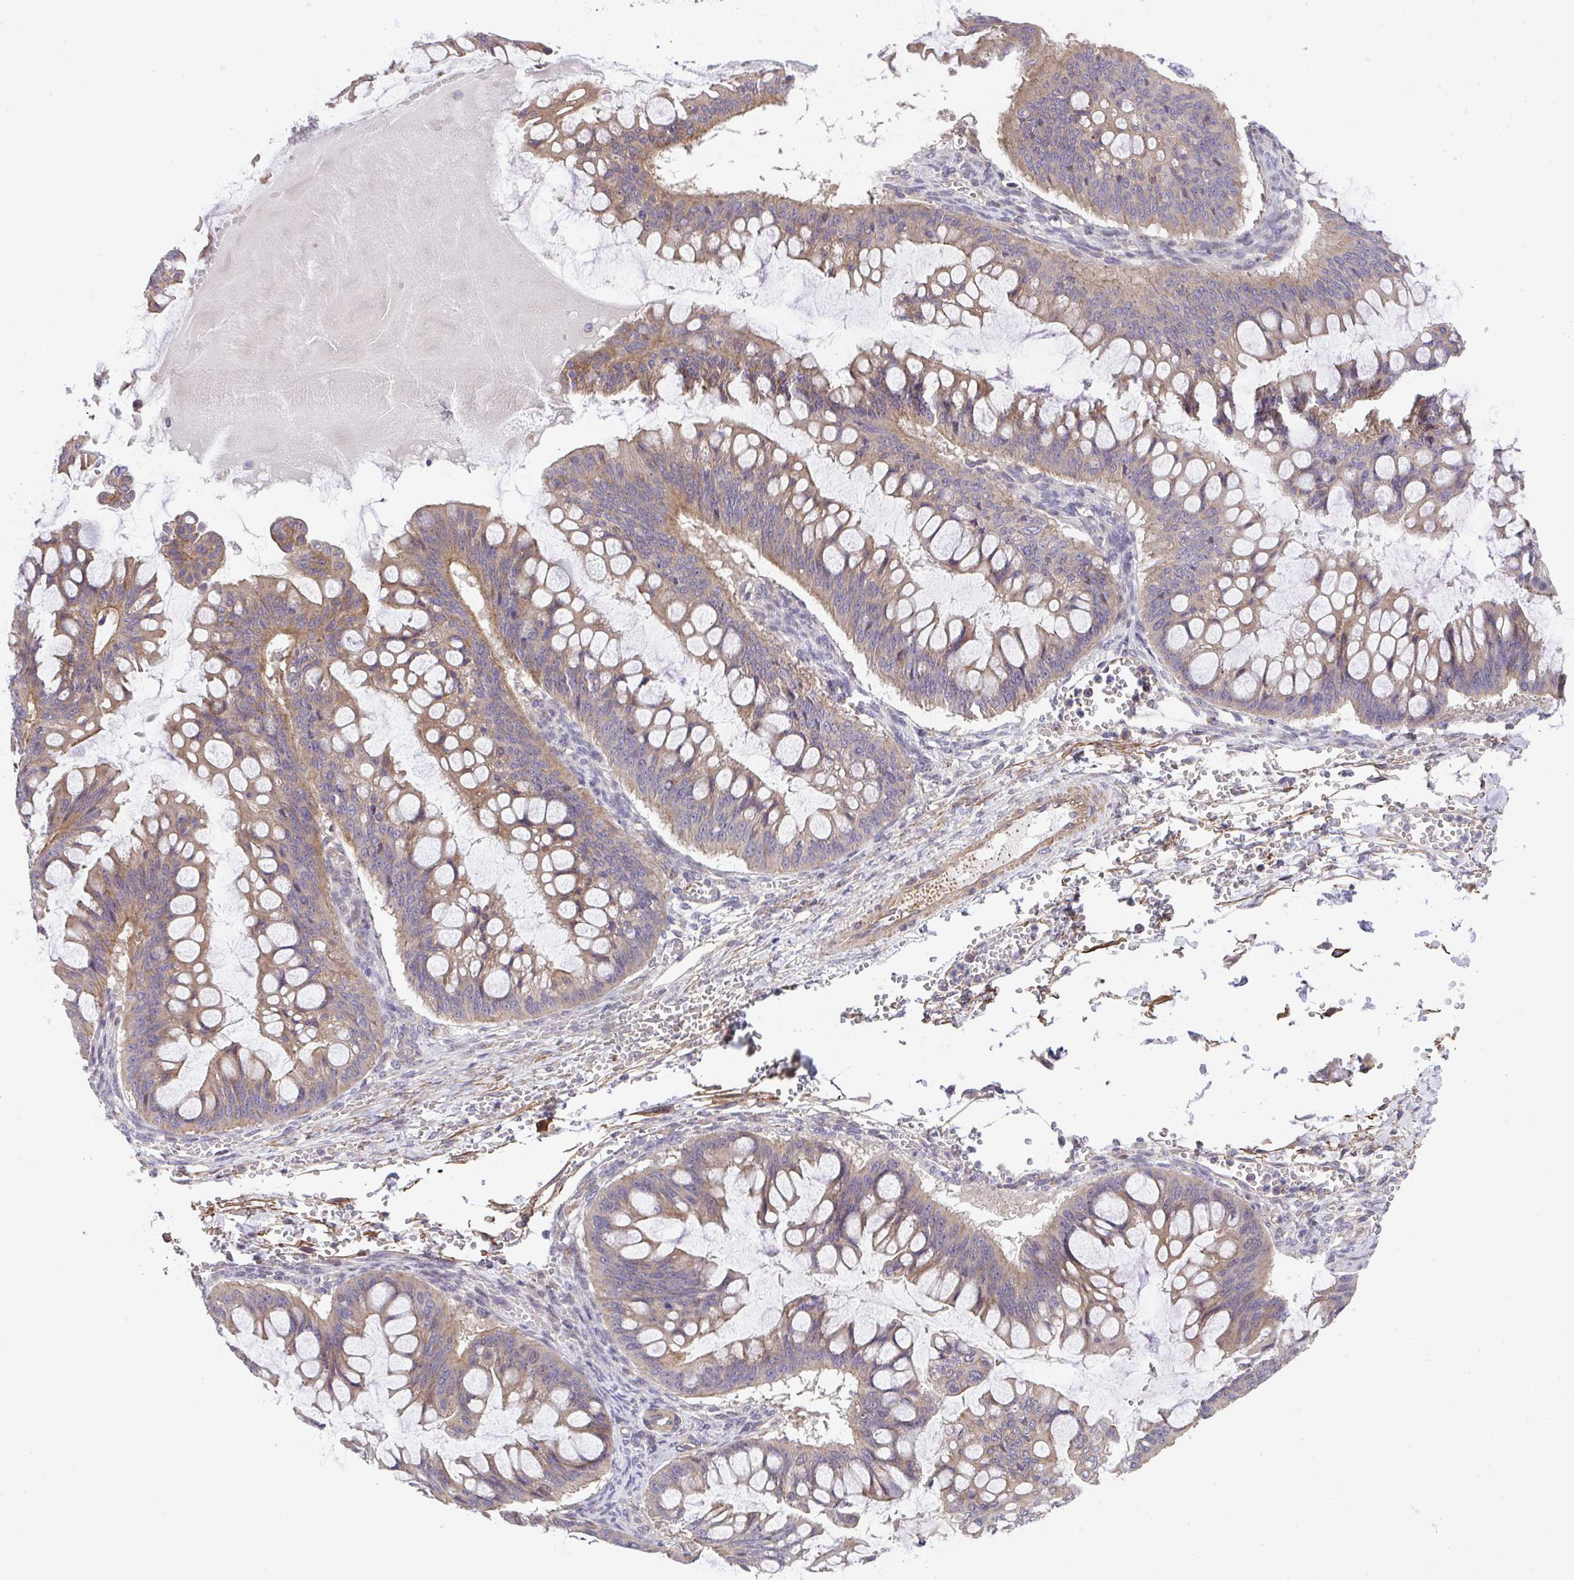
{"staining": {"intensity": "moderate", "quantity": ">75%", "location": "cytoplasmic/membranous"}, "tissue": "ovarian cancer", "cell_type": "Tumor cells", "image_type": "cancer", "snomed": [{"axis": "morphology", "description": "Cystadenocarcinoma, mucinous, NOS"}, {"axis": "topography", "description": "Ovary"}], "caption": "Immunohistochemical staining of human ovarian cancer reveals medium levels of moderate cytoplasmic/membranous protein positivity in approximately >75% of tumor cells.", "gene": "ZNF696", "patient": {"sex": "female", "age": 73}}